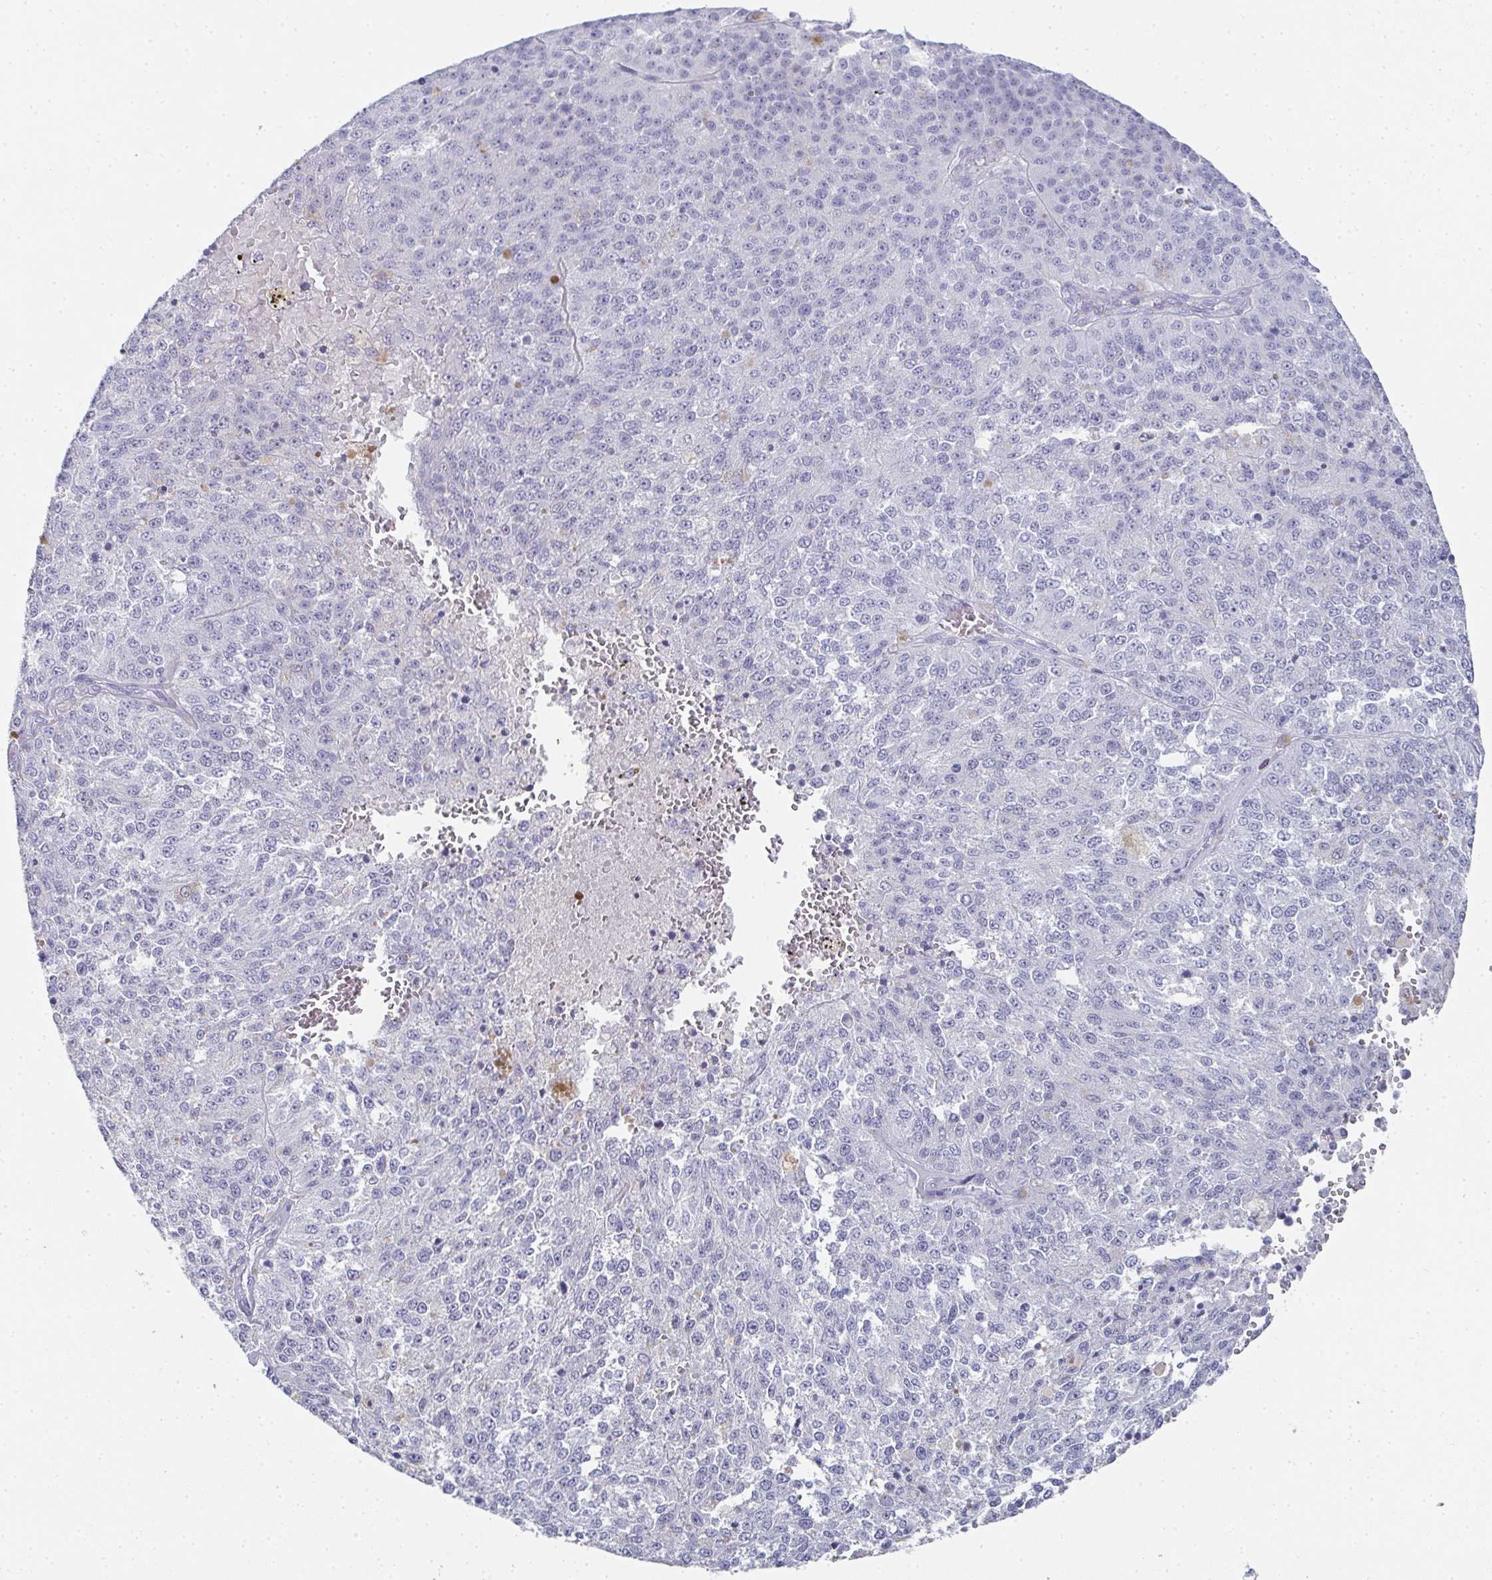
{"staining": {"intensity": "negative", "quantity": "none", "location": "none"}, "tissue": "melanoma", "cell_type": "Tumor cells", "image_type": "cancer", "snomed": [{"axis": "morphology", "description": "Malignant melanoma, Metastatic site"}, {"axis": "topography", "description": "Lymph node"}], "caption": "Protein analysis of malignant melanoma (metastatic site) demonstrates no significant positivity in tumor cells.", "gene": "SYCP1", "patient": {"sex": "female", "age": 64}}